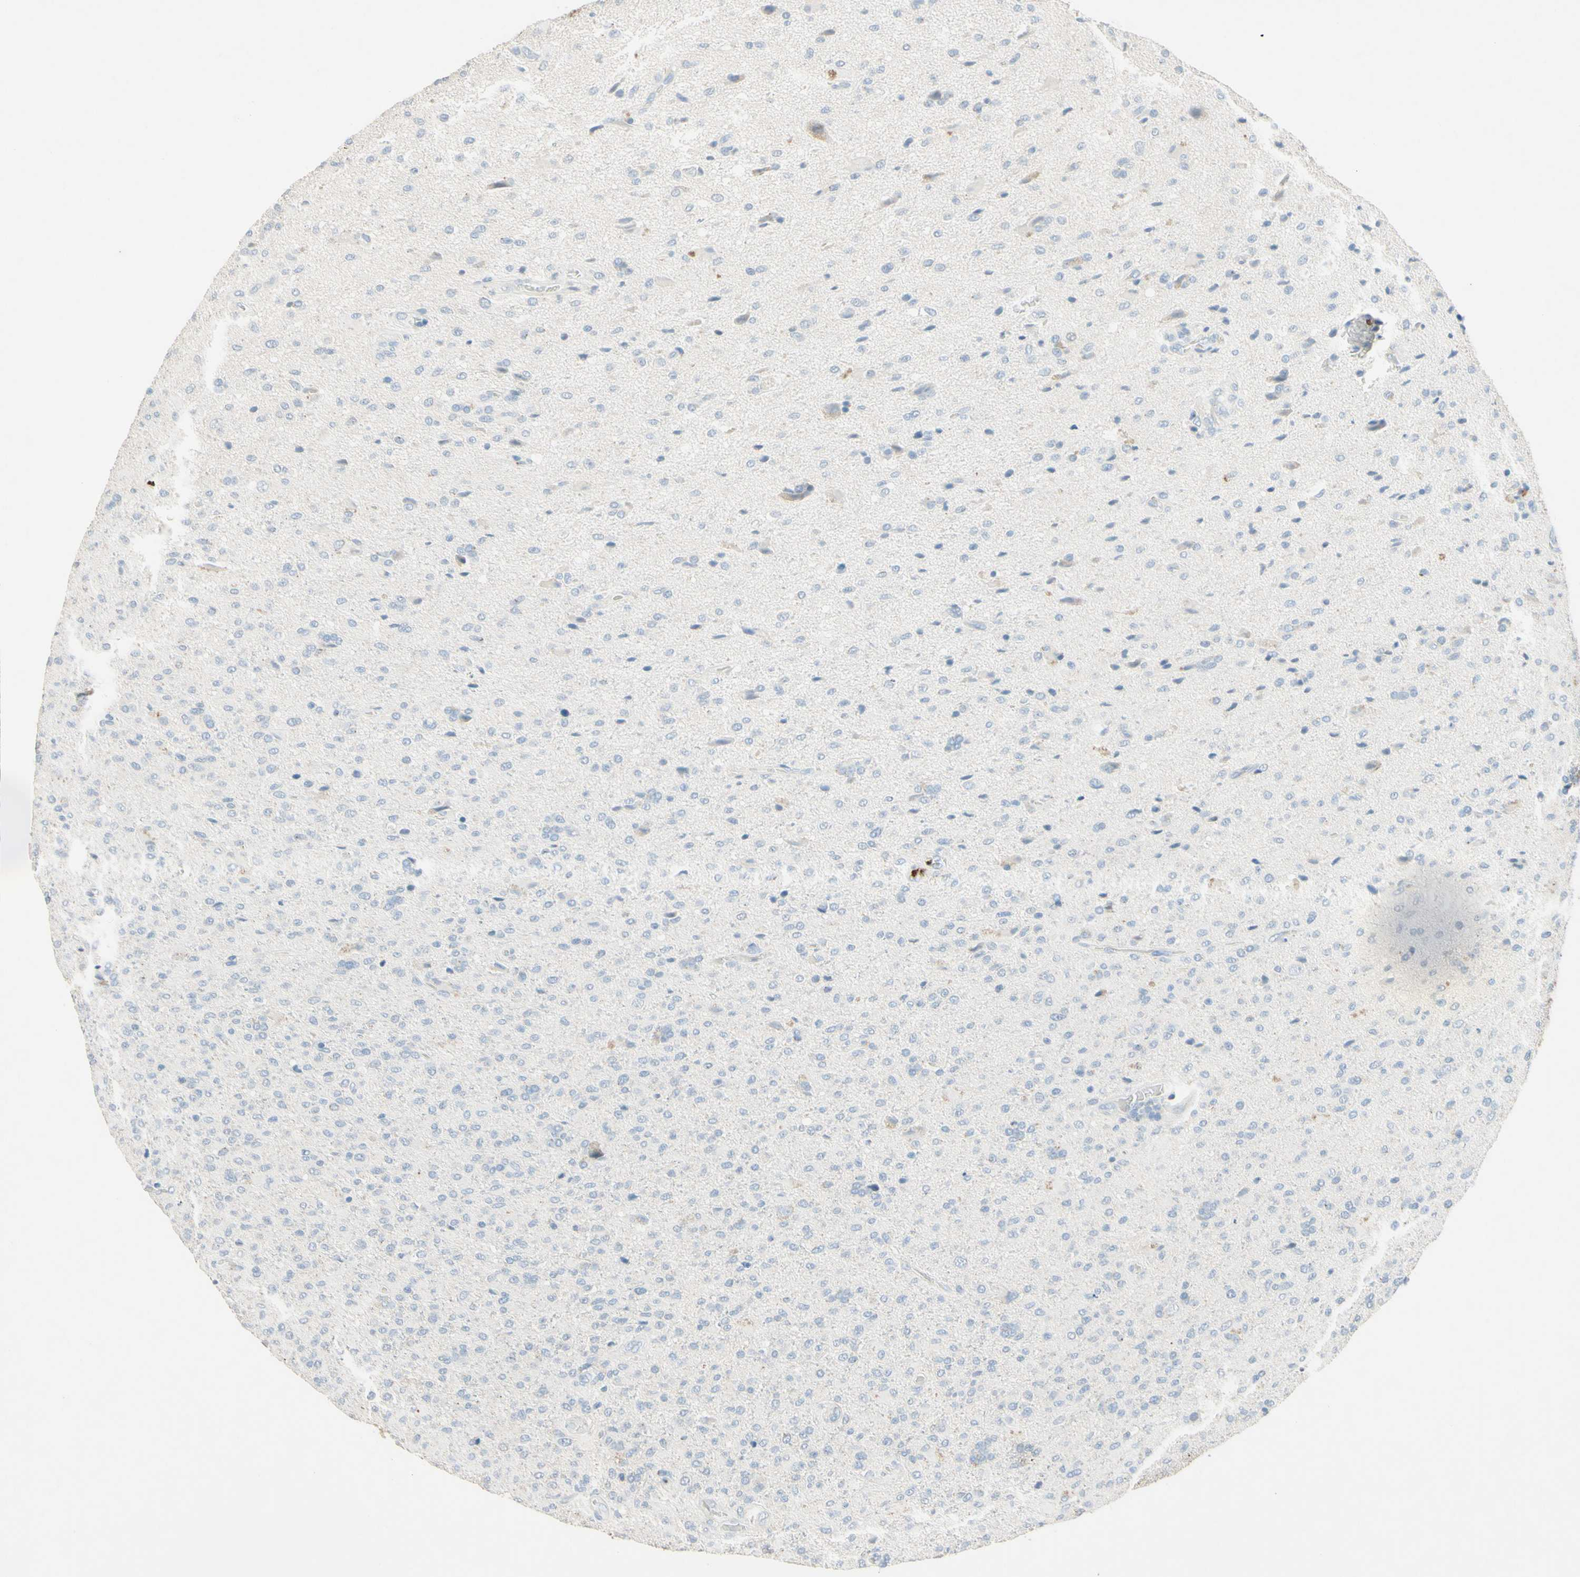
{"staining": {"intensity": "weak", "quantity": "<25%", "location": "cytoplasmic/membranous"}, "tissue": "glioma", "cell_type": "Tumor cells", "image_type": "cancer", "snomed": [{"axis": "morphology", "description": "Glioma, malignant, High grade"}, {"axis": "topography", "description": "Brain"}], "caption": "Image shows no protein expression in tumor cells of glioma tissue.", "gene": "NFKBIZ", "patient": {"sex": "male", "age": 71}}